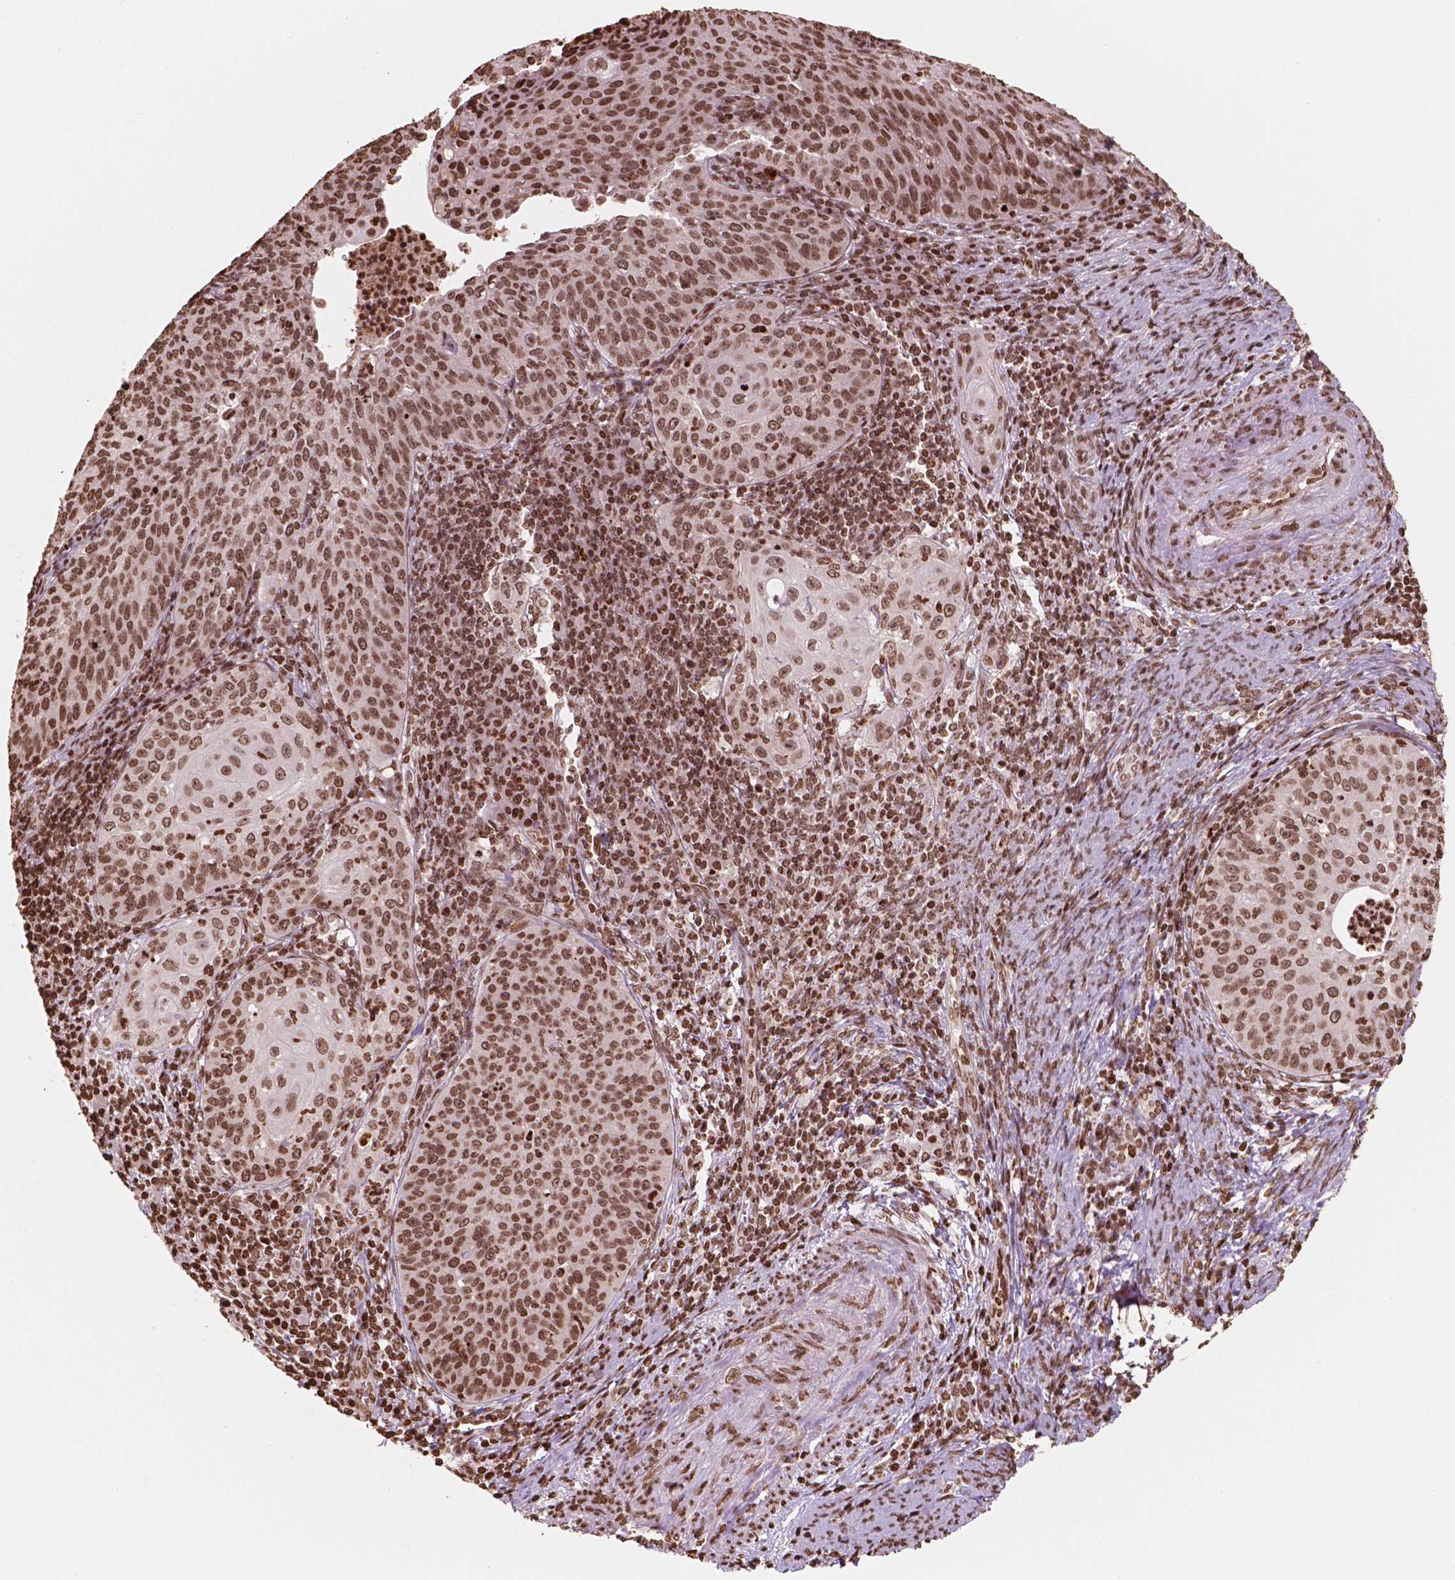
{"staining": {"intensity": "moderate", "quantity": ">75%", "location": "nuclear"}, "tissue": "cervical cancer", "cell_type": "Tumor cells", "image_type": "cancer", "snomed": [{"axis": "morphology", "description": "Squamous cell carcinoma, NOS"}, {"axis": "topography", "description": "Cervix"}], "caption": "High-magnification brightfield microscopy of cervical cancer (squamous cell carcinoma) stained with DAB (brown) and counterstained with hematoxylin (blue). tumor cells exhibit moderate nuclear positivity is present in about>75% of cells.", "gene": "H3C7", "patient": {"sex": "female", "age": 30}}